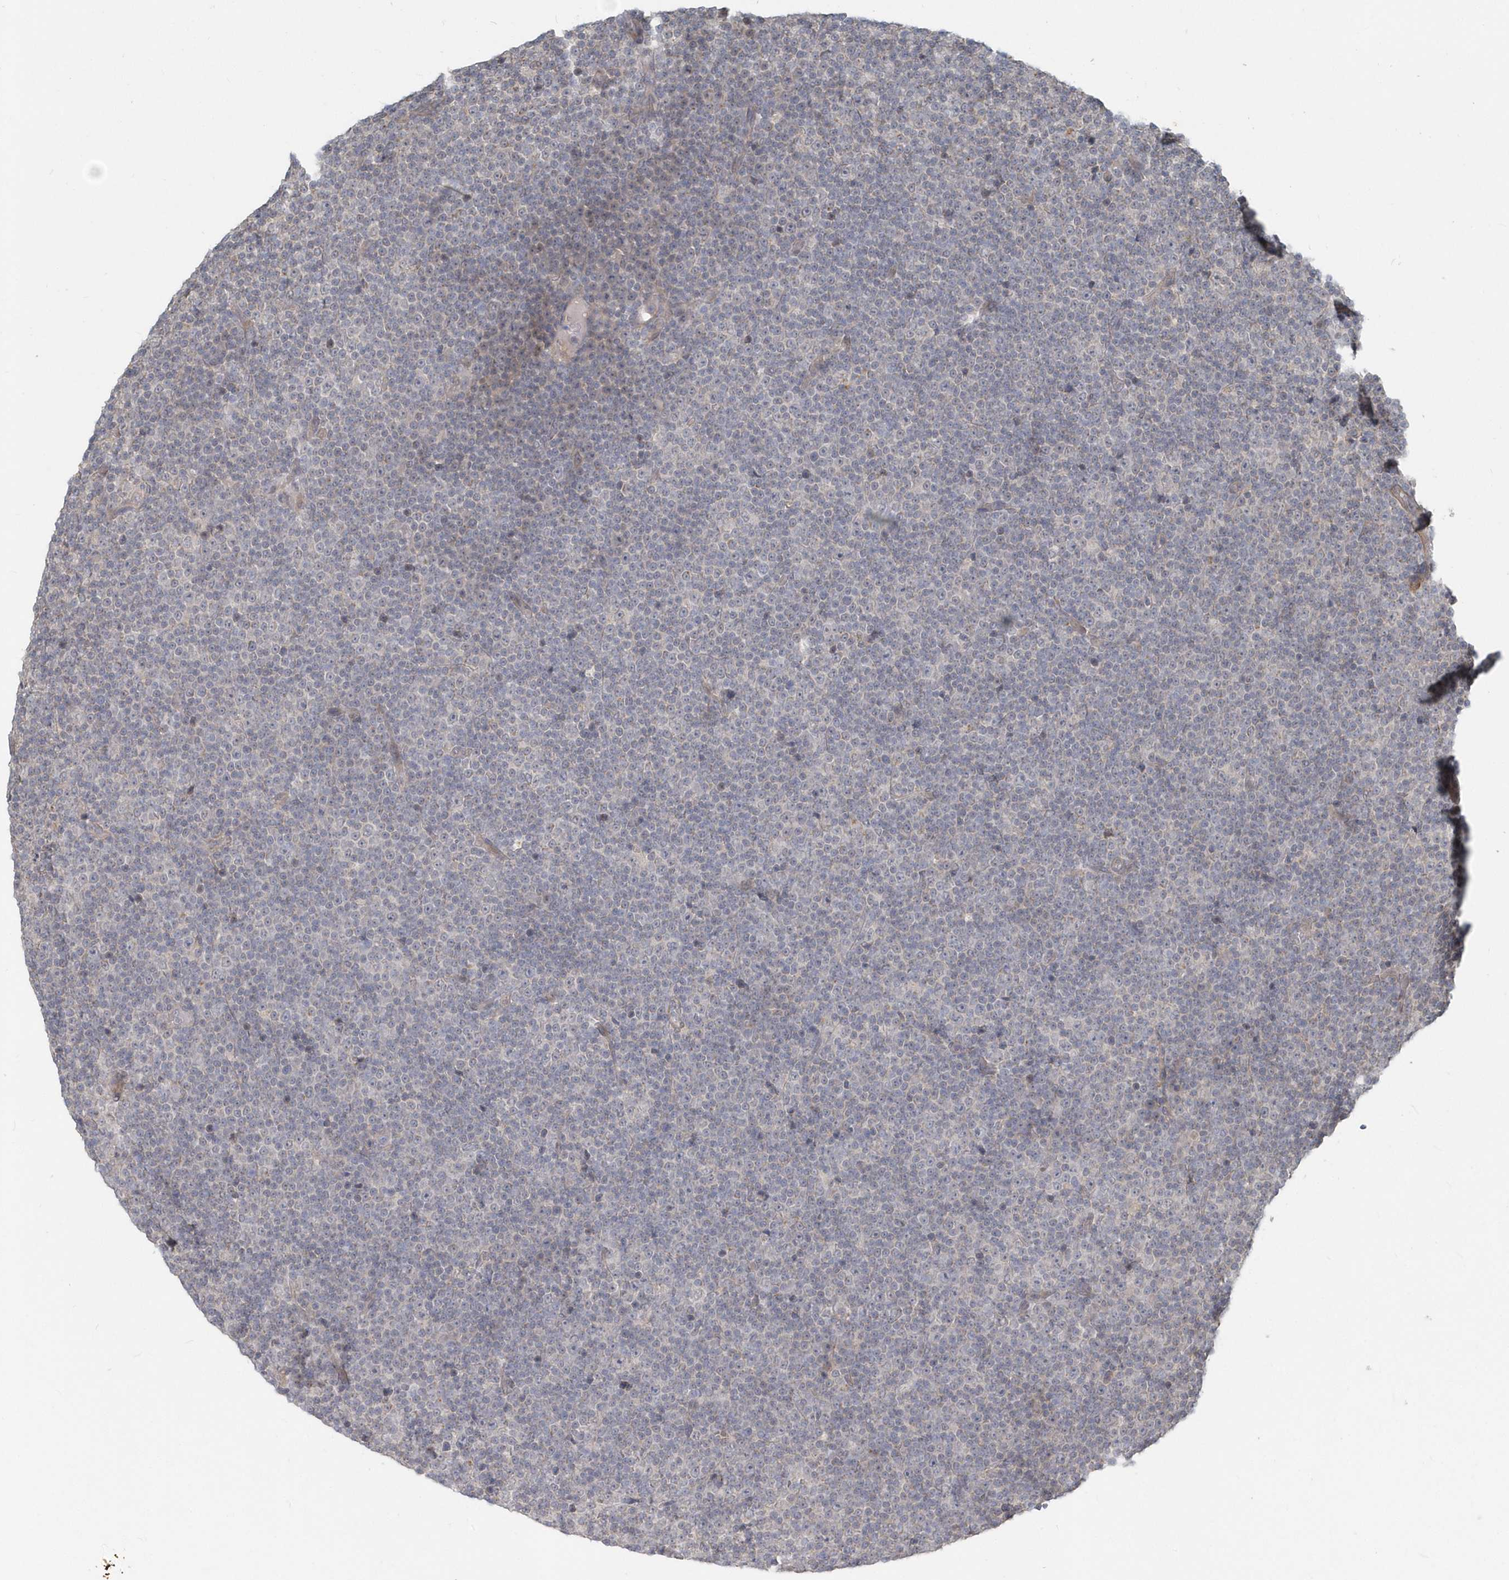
{"staining": {"intensity": "negative", "quantity": "none", "location": "none"}, "tissue": "lymphoma", "cell_type": "Tumor cells", "image_type": "cancer", "snomed": [{"axis": "morphology", "description": "Malignant lymphoma, non-Hodgkin's type, Low grade"}, {"axis": "topography", "description": "Lymph node"}], "caption": "There is no significant staining in tumor cells of lymphoma.", "gene": "NAPB", "patient": {"sex": "female", "age": 67}}